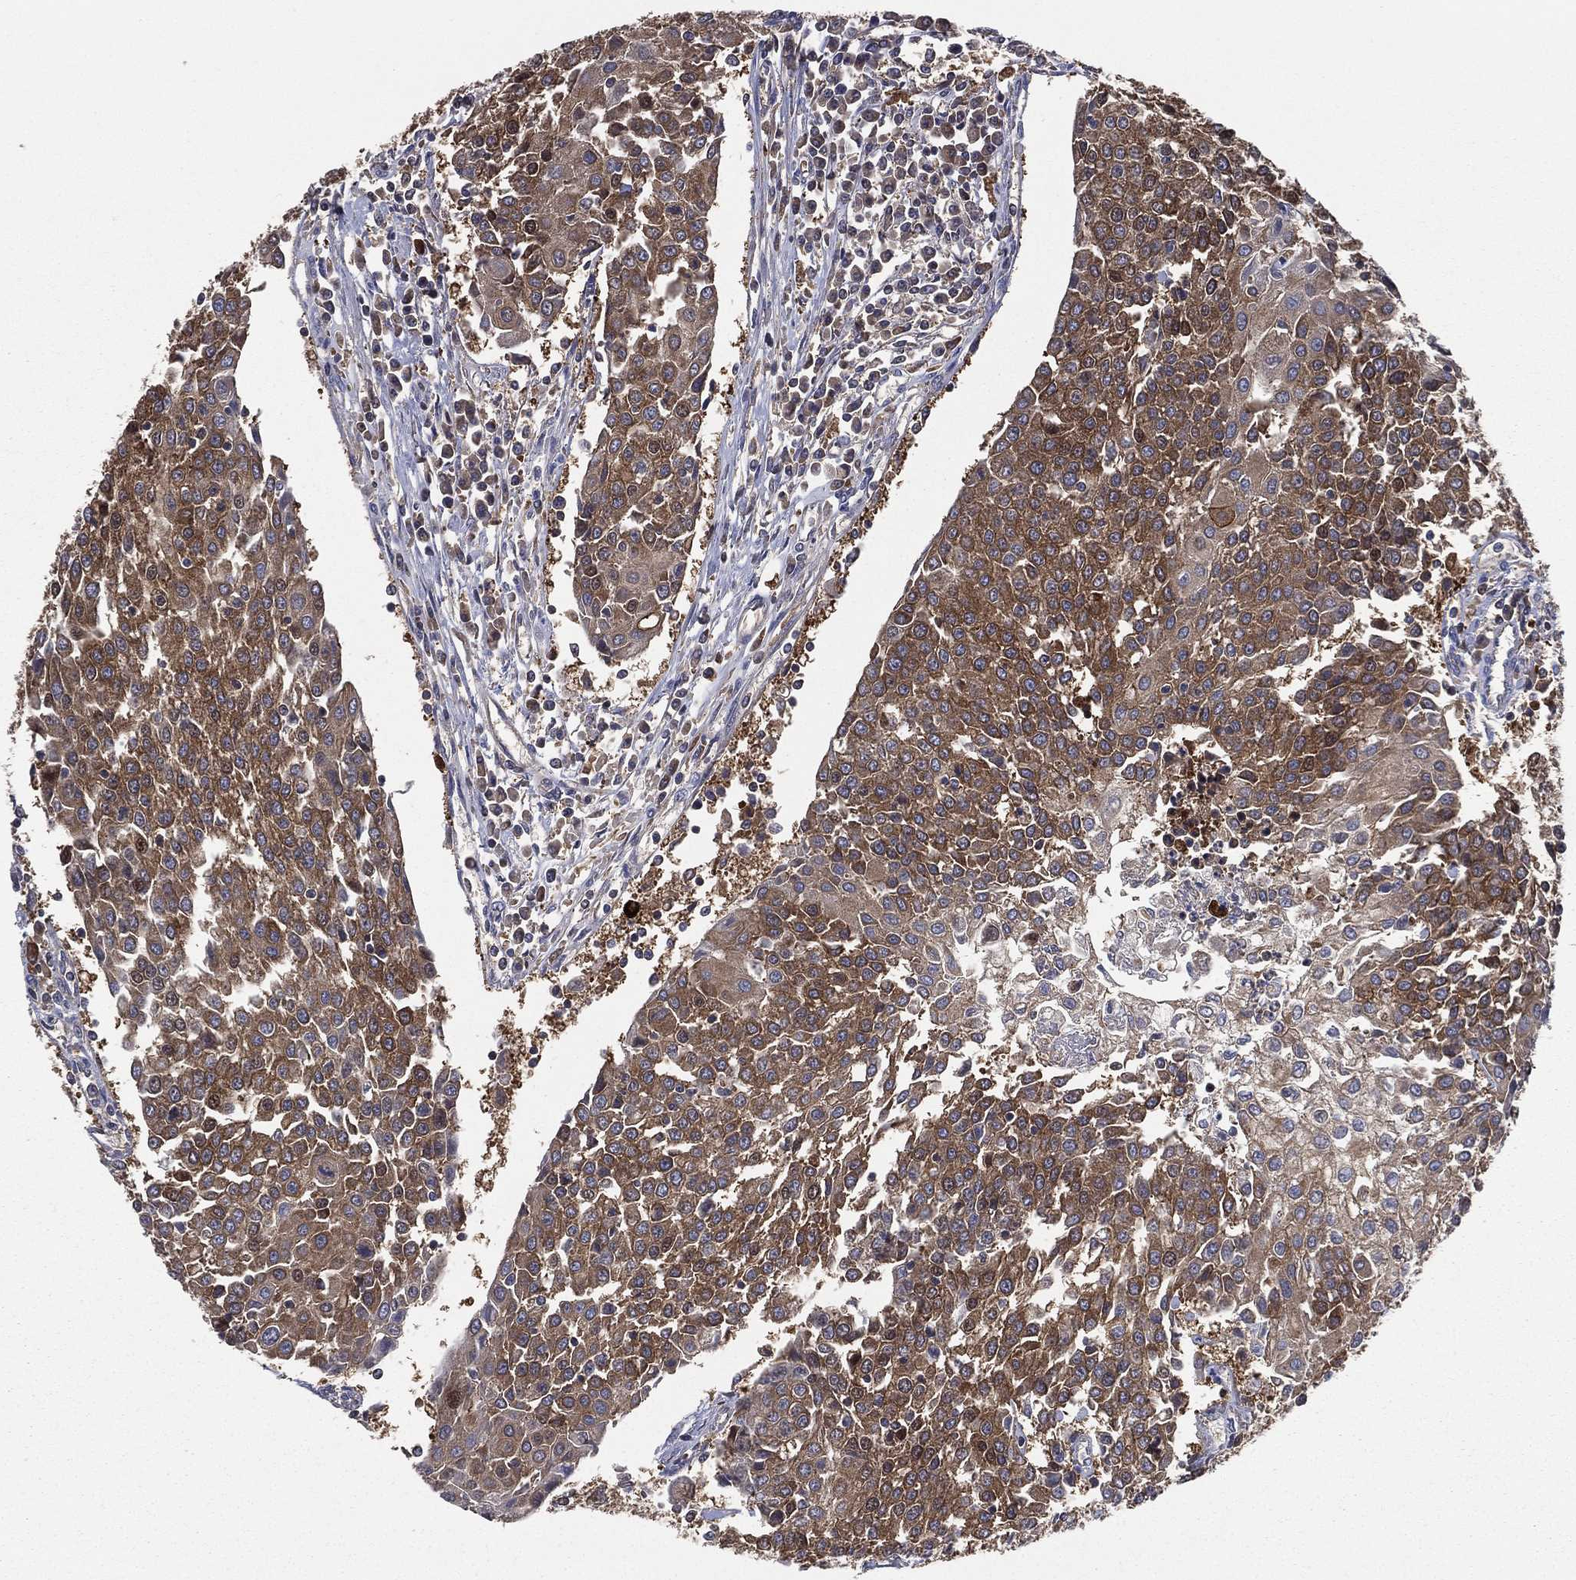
{"staining": {"intensity": "strong", "quantity": "25%-75%", "location": "cytoplasmic/membranous"}, "tissue": "urothelial cancer", "cell_type": "Tumor cells", "image_type": "cancer", "snomed": [{"axis": "morphology", "description": "Urothelial carcinoma, High grade"}, {"axis": "topography", "description": "Urinary bladder"}], "caption": "Immunohistochemical staining of urothelial carcinoma (high-grade) displays high levels of strong cytoplasmic/membranous protein staining in about 25%-75% of tumor cells.", "gene": "SMPD3", "patient": {"sex": "female", "age": 85}}